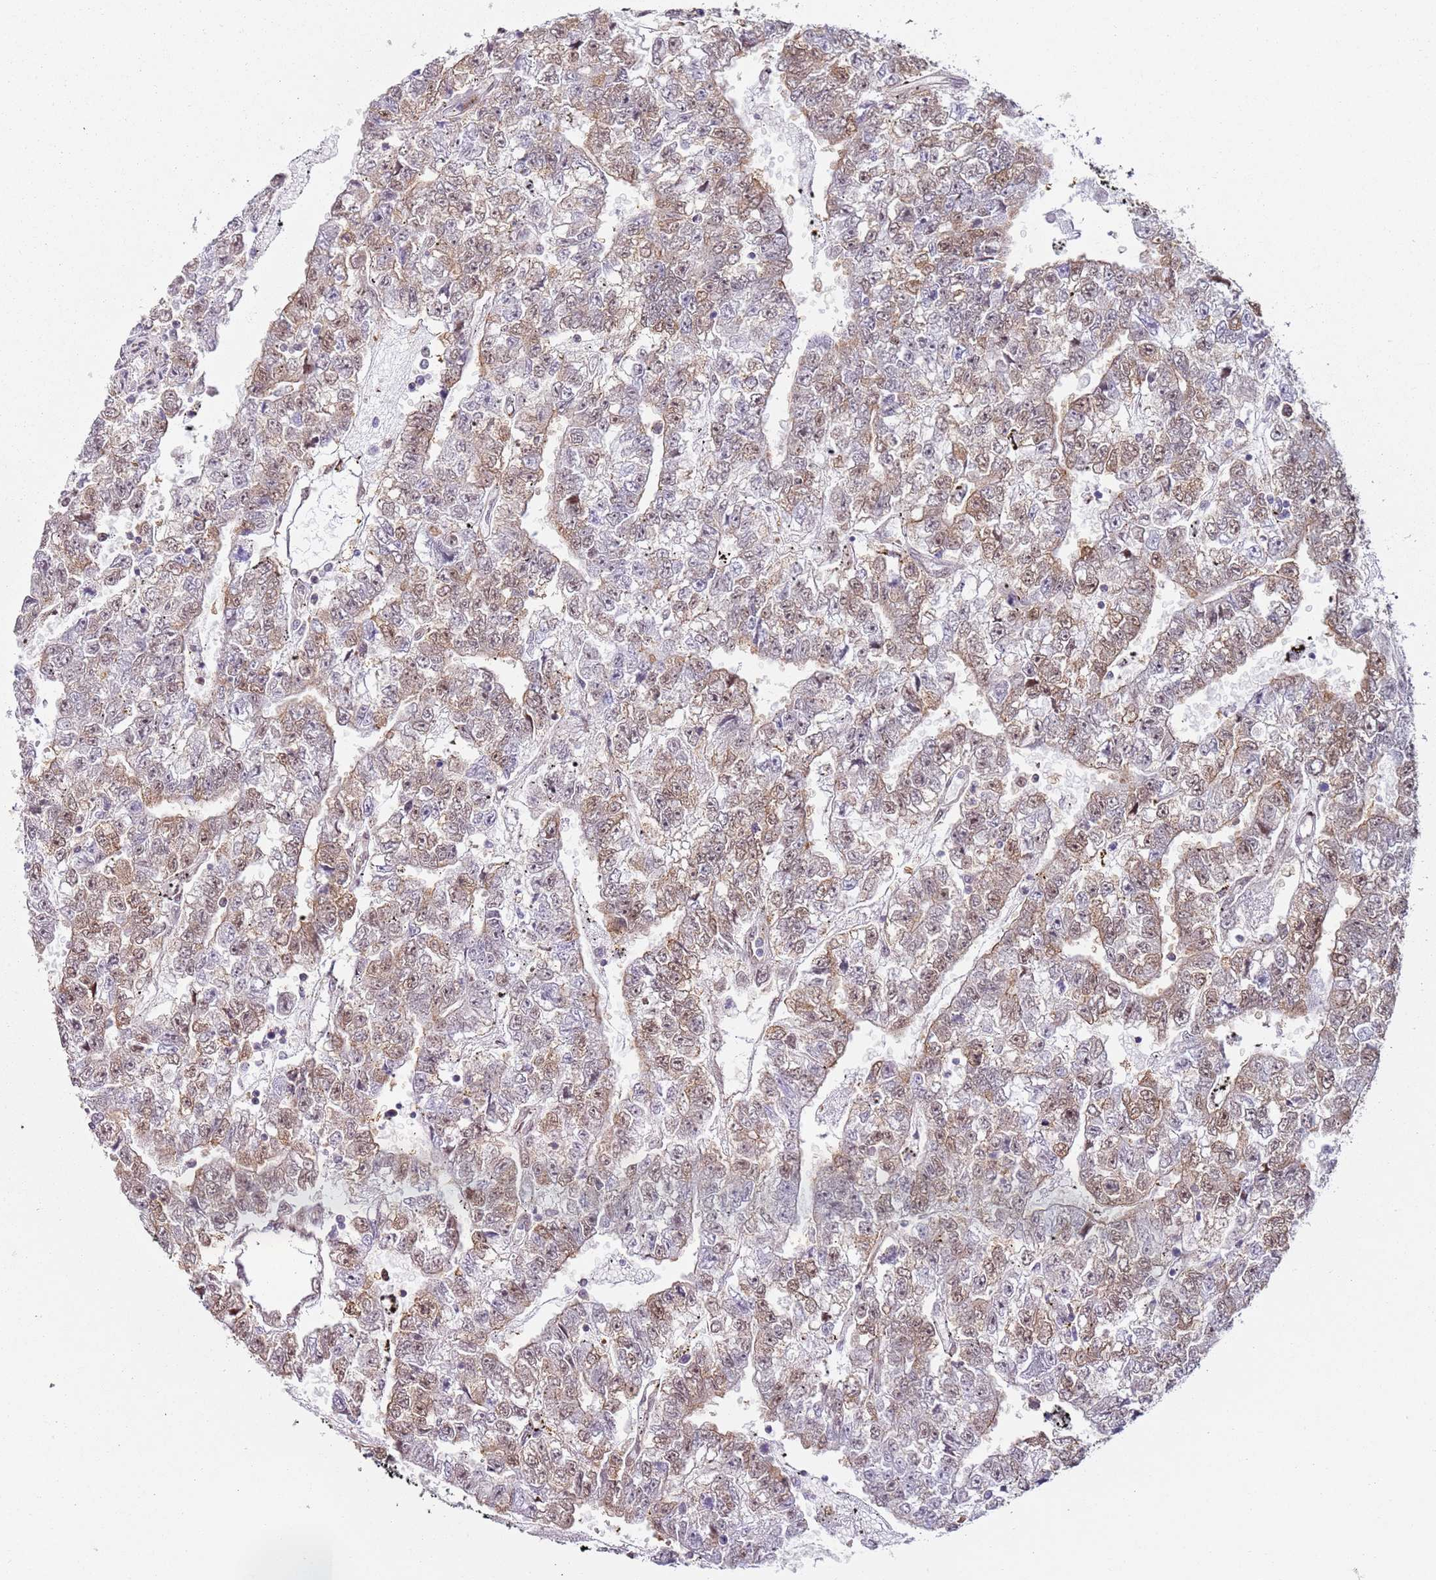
{"staining": {"intensity": "moderate", "quantity": "25%-75%", "location": "nuclear"}, "tissue": "testis cancer", "cell_type": "Tumor cells", "image_type": "cancer", "snomed": [{"axis": "morphology", "description": "Carcinoma, Embryonal, NOS"}, {"axis": "topography", "description": "Testis"}], "caption": "Testis cancer (embryonal carcinoma) tissue demonstrates moderate nuclear expression in about 25%-75% of tumor cells", "gene": "PSMD4", "patient": {"sex": "male", "age": 25}}